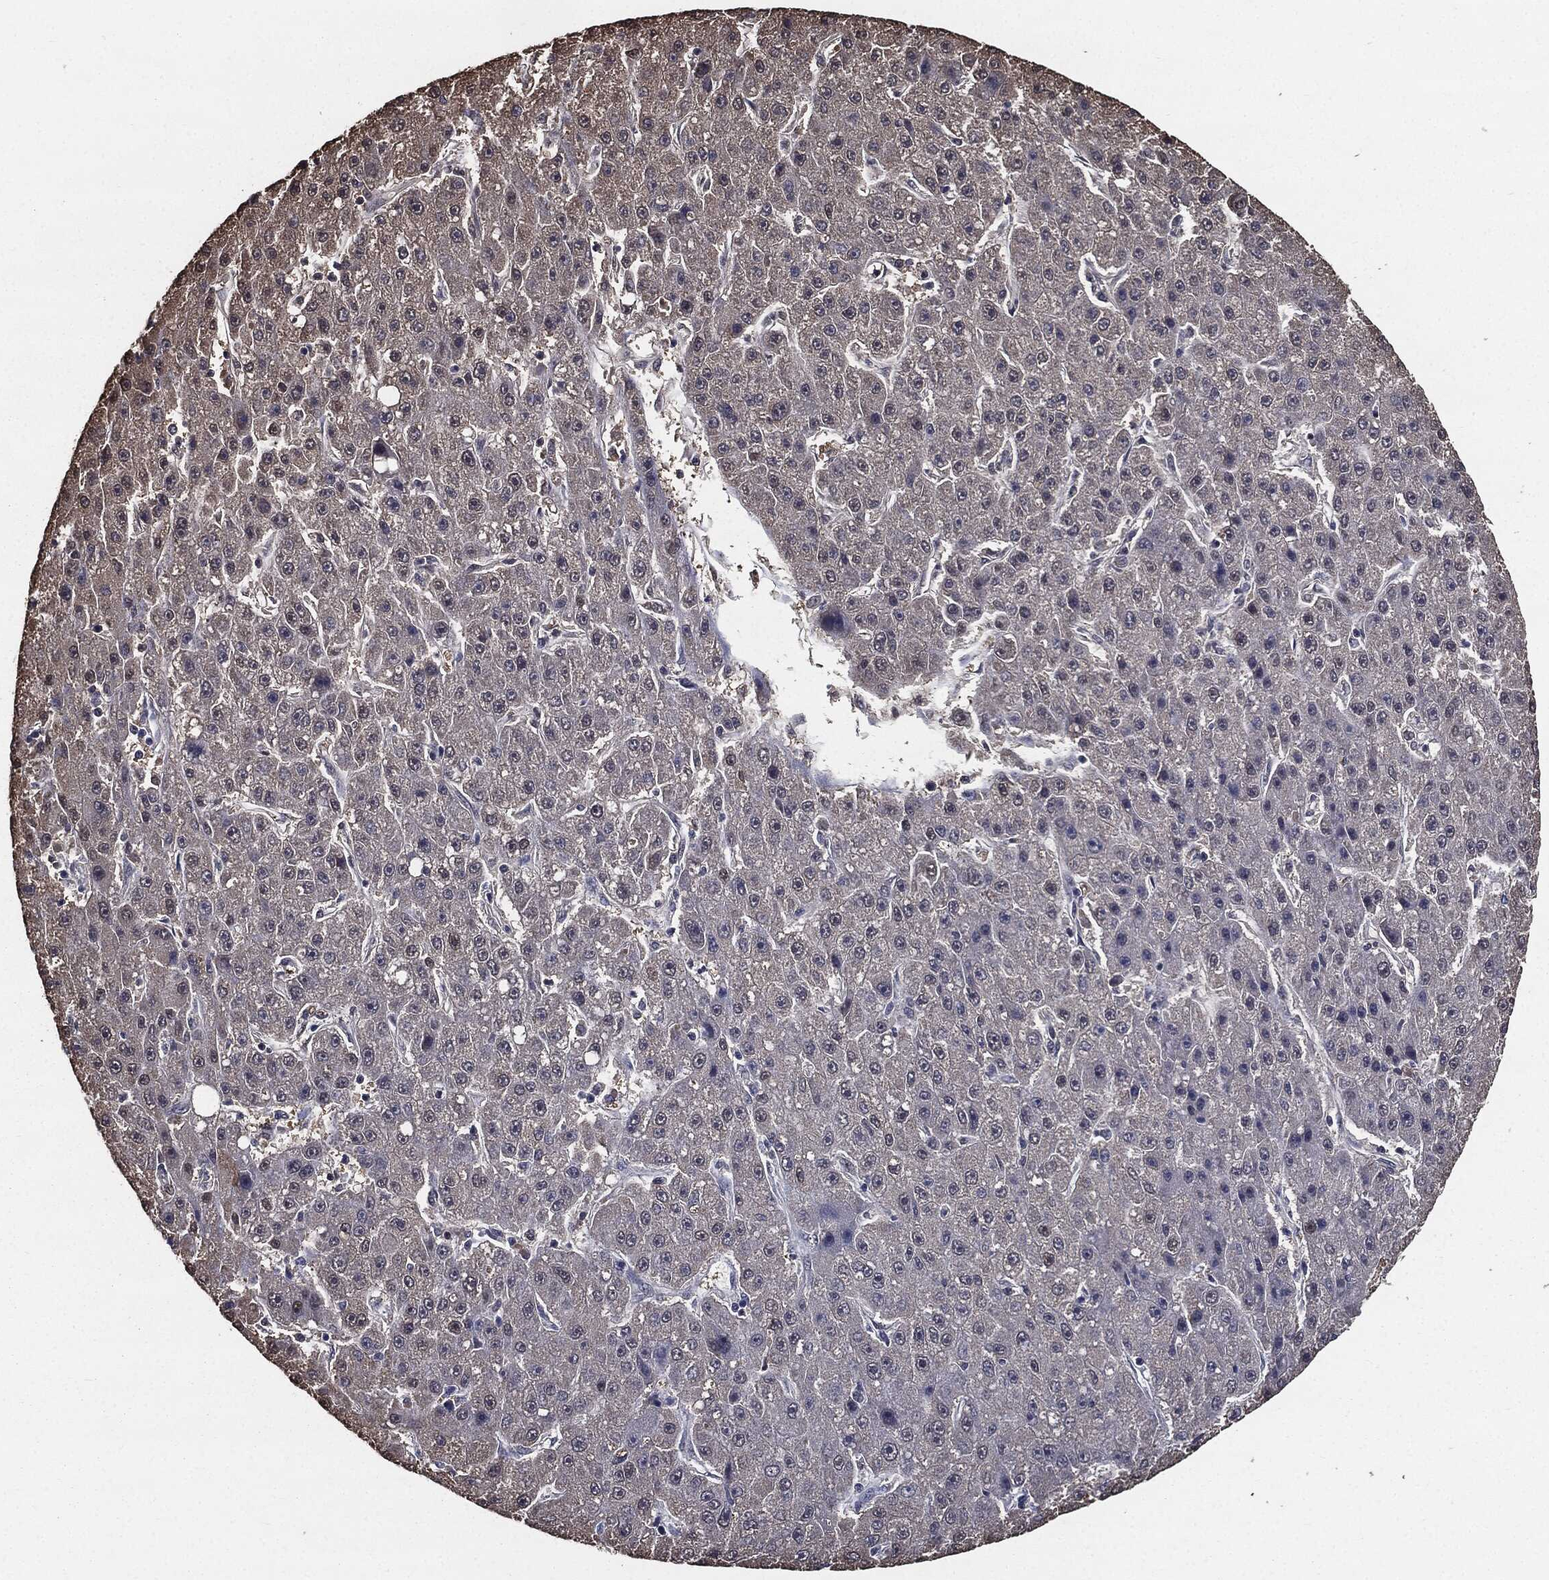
{"staining": {"intensity": "negative", "quantity": "none", "location": "none"}, "tissue": "liver cancer", "cell_type": "Tumor cells", "image_type": "cancer", "snomed": [{"axis": "morphology", "description": "Carcinoma, Hepatocellular, NOS"}, {"axis": "topography", "description": "Liver"}], "caption": "DAB immunohistochemical staining of human liver hepatocellular carcinoma shows no significant staining in tumor cells.", "gene": "JUN", "patient": {"sex": "male", "age": 67}}